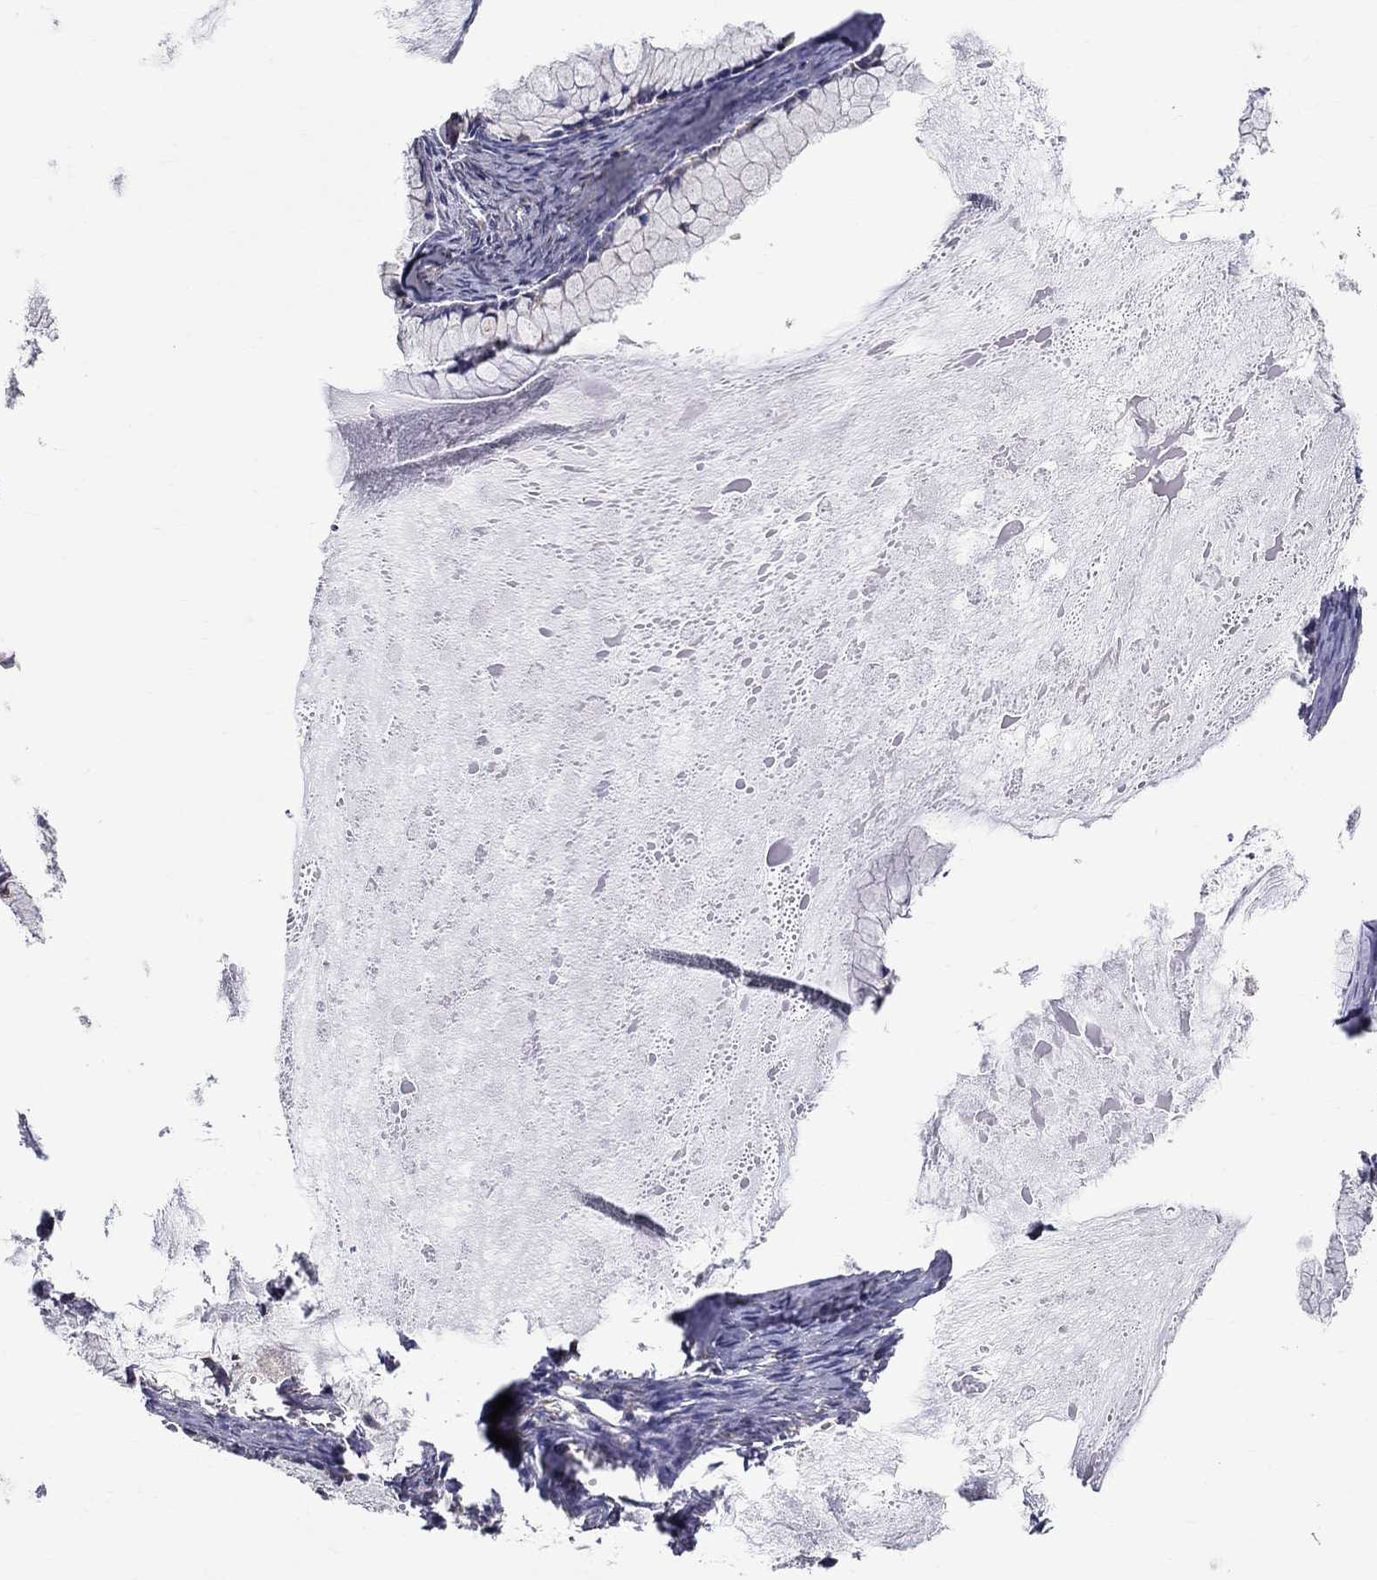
{"staining": {"intensity": "negative", "quantity": "none", "location": "none"}, "tissue": "ovarian cancer", "cell_type": "Tumor cells", "image_type": "cancer", "snomed": [{"axis": "morphology", "description": "Cystadenocarcinoma, mucinous, NOS"}, {"axis": "topography", "description": "Ovary"}], "caption": "A high-resolution histopathology image shows IHC staining of mucinous cystadenocarcinoma (ovarian), which reveals no significant positivity in tumor cells.", "gene": "PRDX4", "patient": {"sex": "female", "age": 41}}